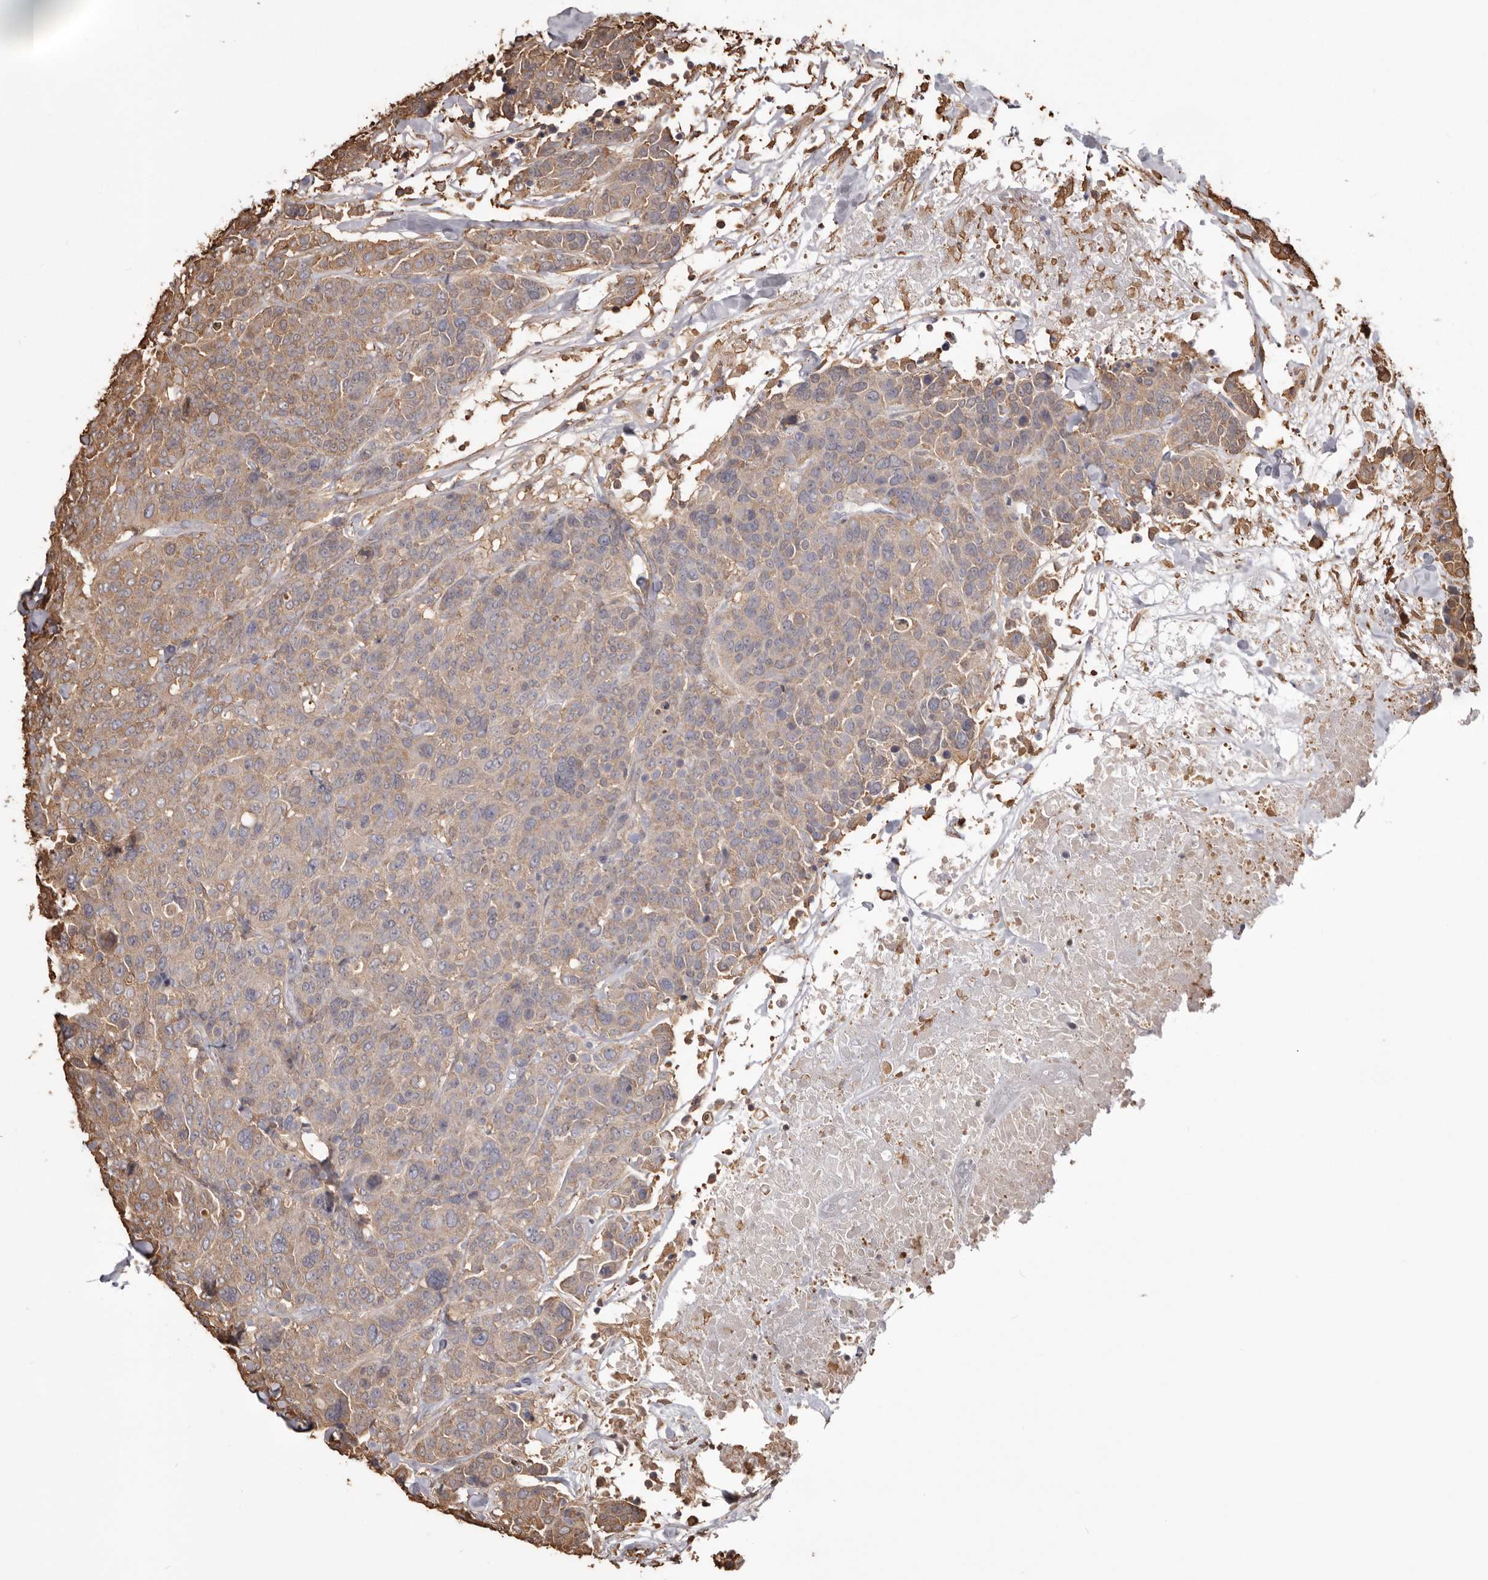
{"staining": {"intensity": "weak", "quantity": ">75%", "location": "cytoplasmic/membranous"}, "tissue": "breast cancer", "cell_type": "Tumor cells", "image_type": "cancer", "snomed": [{"axis": "morphology", "description": "Duct carcinoma"}, {"axis": "topography", "description": "Breast"}], "caption": "DAB (3,3'-diaminobenzidine) immunohistochemical staining of breast cancer (invasive ductal carcinoma) displays weak cytoplasmic/membranous protein expression in about >75% of tumor cells.", "gene": "PKM", "patient": {"sex": "female", "age": 37}}